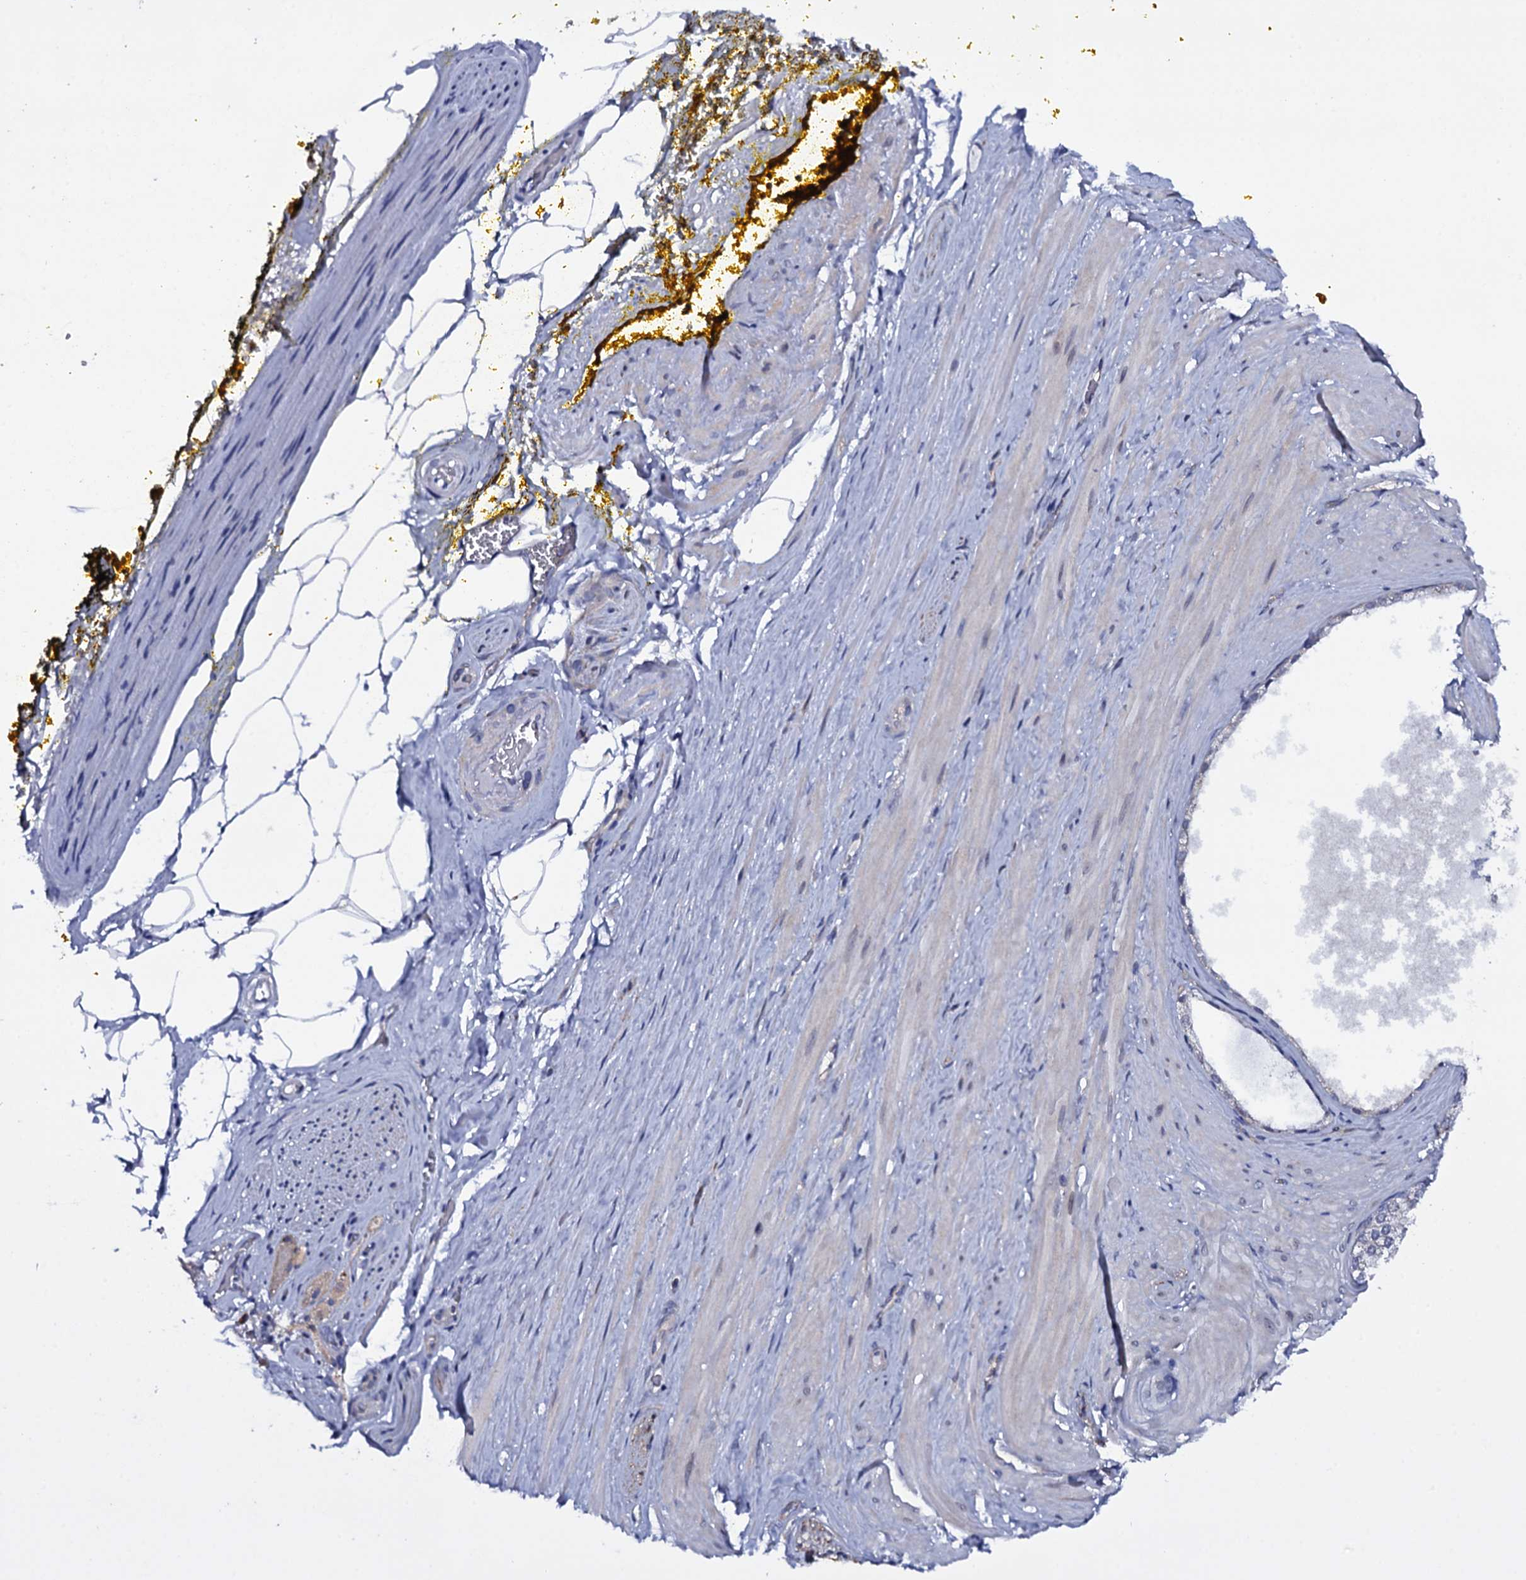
{"staining": {"intensity": "strong", "quantity": ">75%", "location": "cytoplasmic/membranous"}, "tissue": "adipose tissue", "cell_type": "Adipocytes", "image_type": "normal", "snomed": [{"axis": "morphology", "description": "Normal tissue, NOS"}, {"axis": "morphology", "description": "Adenocarcinoma, Low grade"}, {"axis": "topography", "description": "Prostate"}, {"axis": "topography", "description": "Peripheral nerve tissue"}], "caption": "High-magnification brightfield microscopy of normal adipose tissue stained with DAB (brown) and counterstained with hematoxylin (blue). adipocytes exhibit strong cytoplasmic/membranous staining is present in approximately>75% of cells. The protein is shown in brown color, while the nuclei are stained blue.", "gene": "GAREM1", "patient": {"sex": "male", "age": 63}}